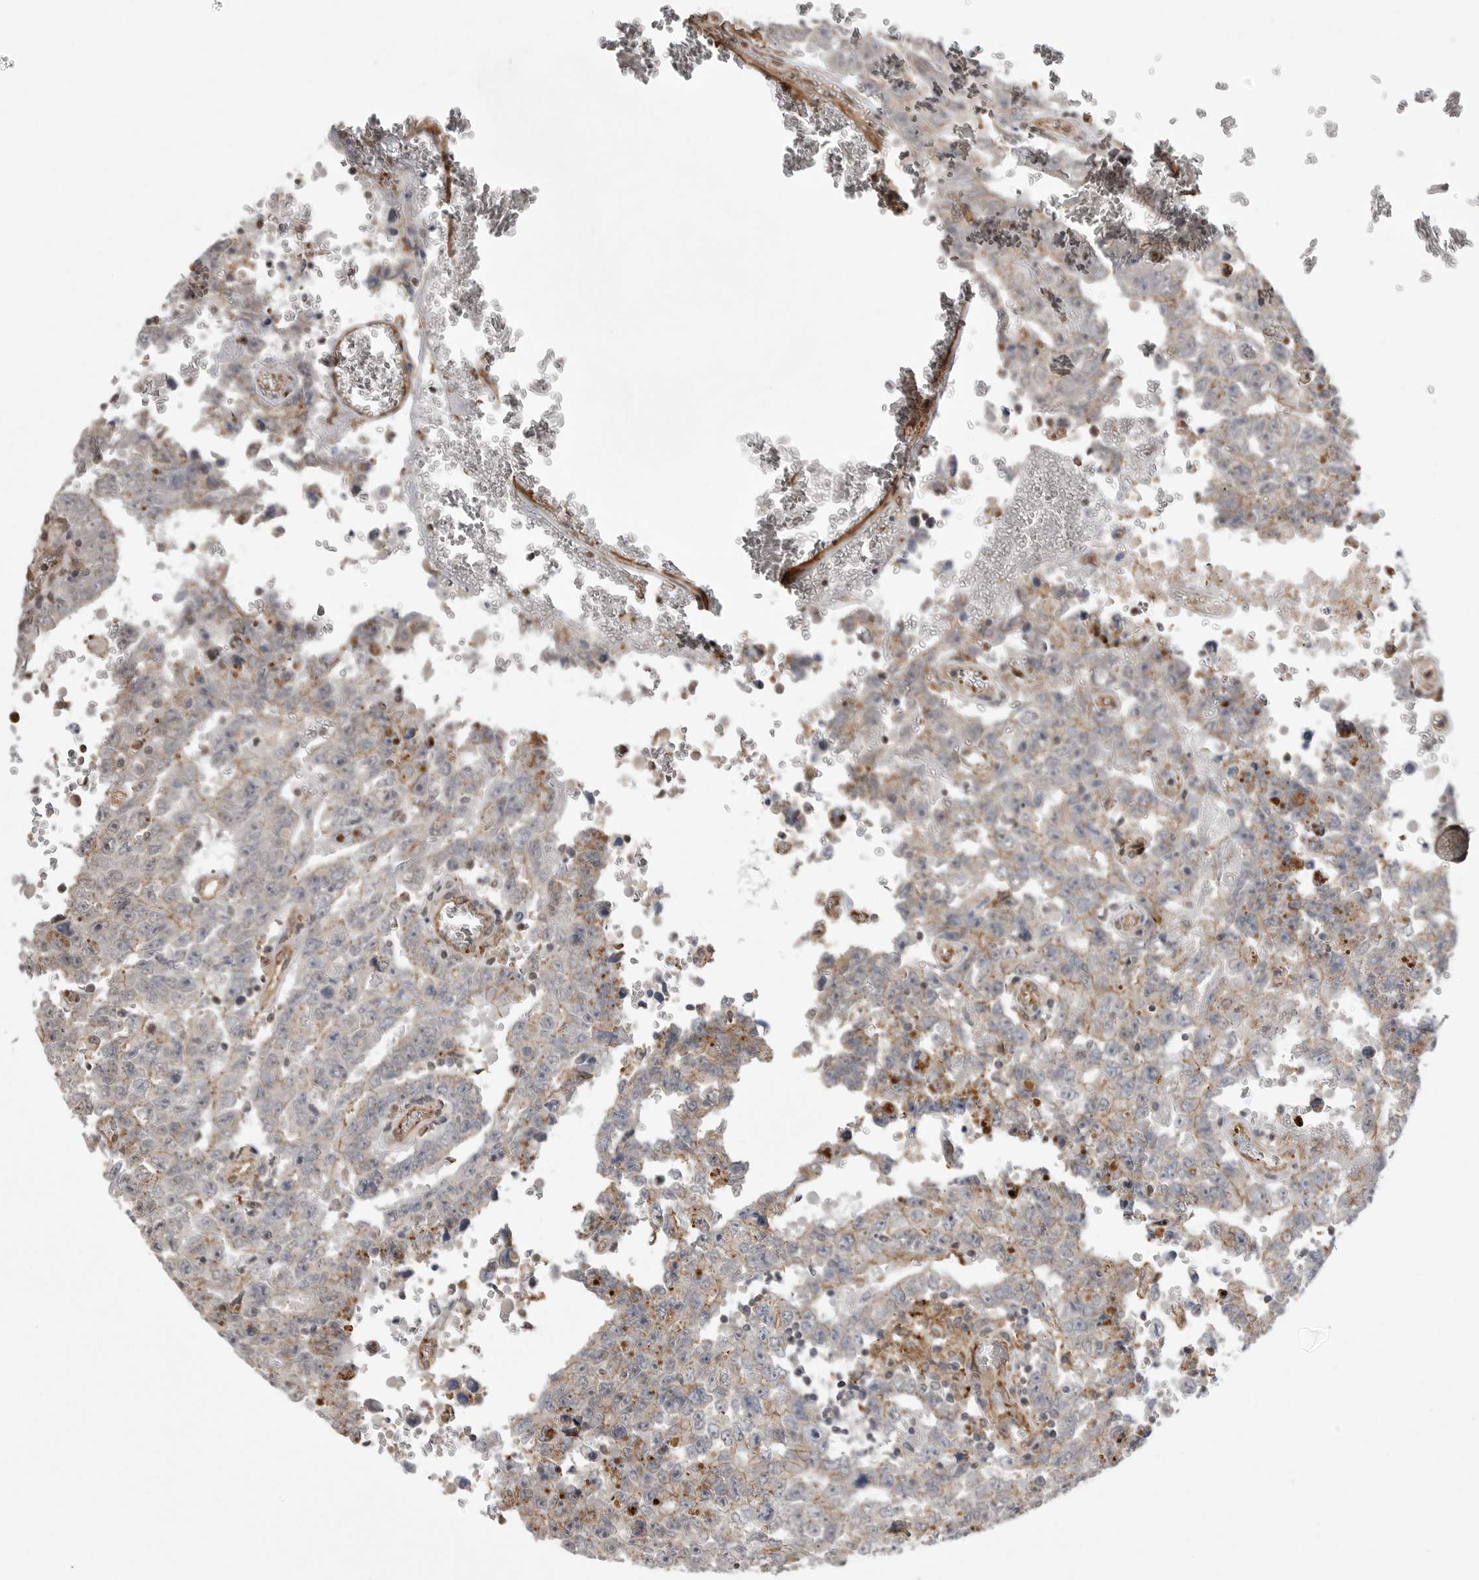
{"staining": {"intensity": "weak", "quantity": "25%-75%", "location": "cytoplasmic/membranous"}, "tissue": "testis cancer", "cell_type": "Tumor cells", "image_type": "cancer", "snomed": [{"axis": "morphology", "description": "Carcinoma, Embryonal, NOS"}, {"axis": "topography", "description": "Testis"}], "caption": "IHC staining of embryonal carcinoma (testis), which reveals low levels of weak cytoplasmic/membranous expression in approximately 25%-75% of tumor cells indicating weak cytoplasmic/membranous protein positivity. The staining was performed using DAB (3,3'-diaminobenzidine) (brown) for protein detection and nuclei were counterstained in hematoxylin (blue).", "gene": "NECTIN1", "patient": {"sex": "male", "age": 26}}